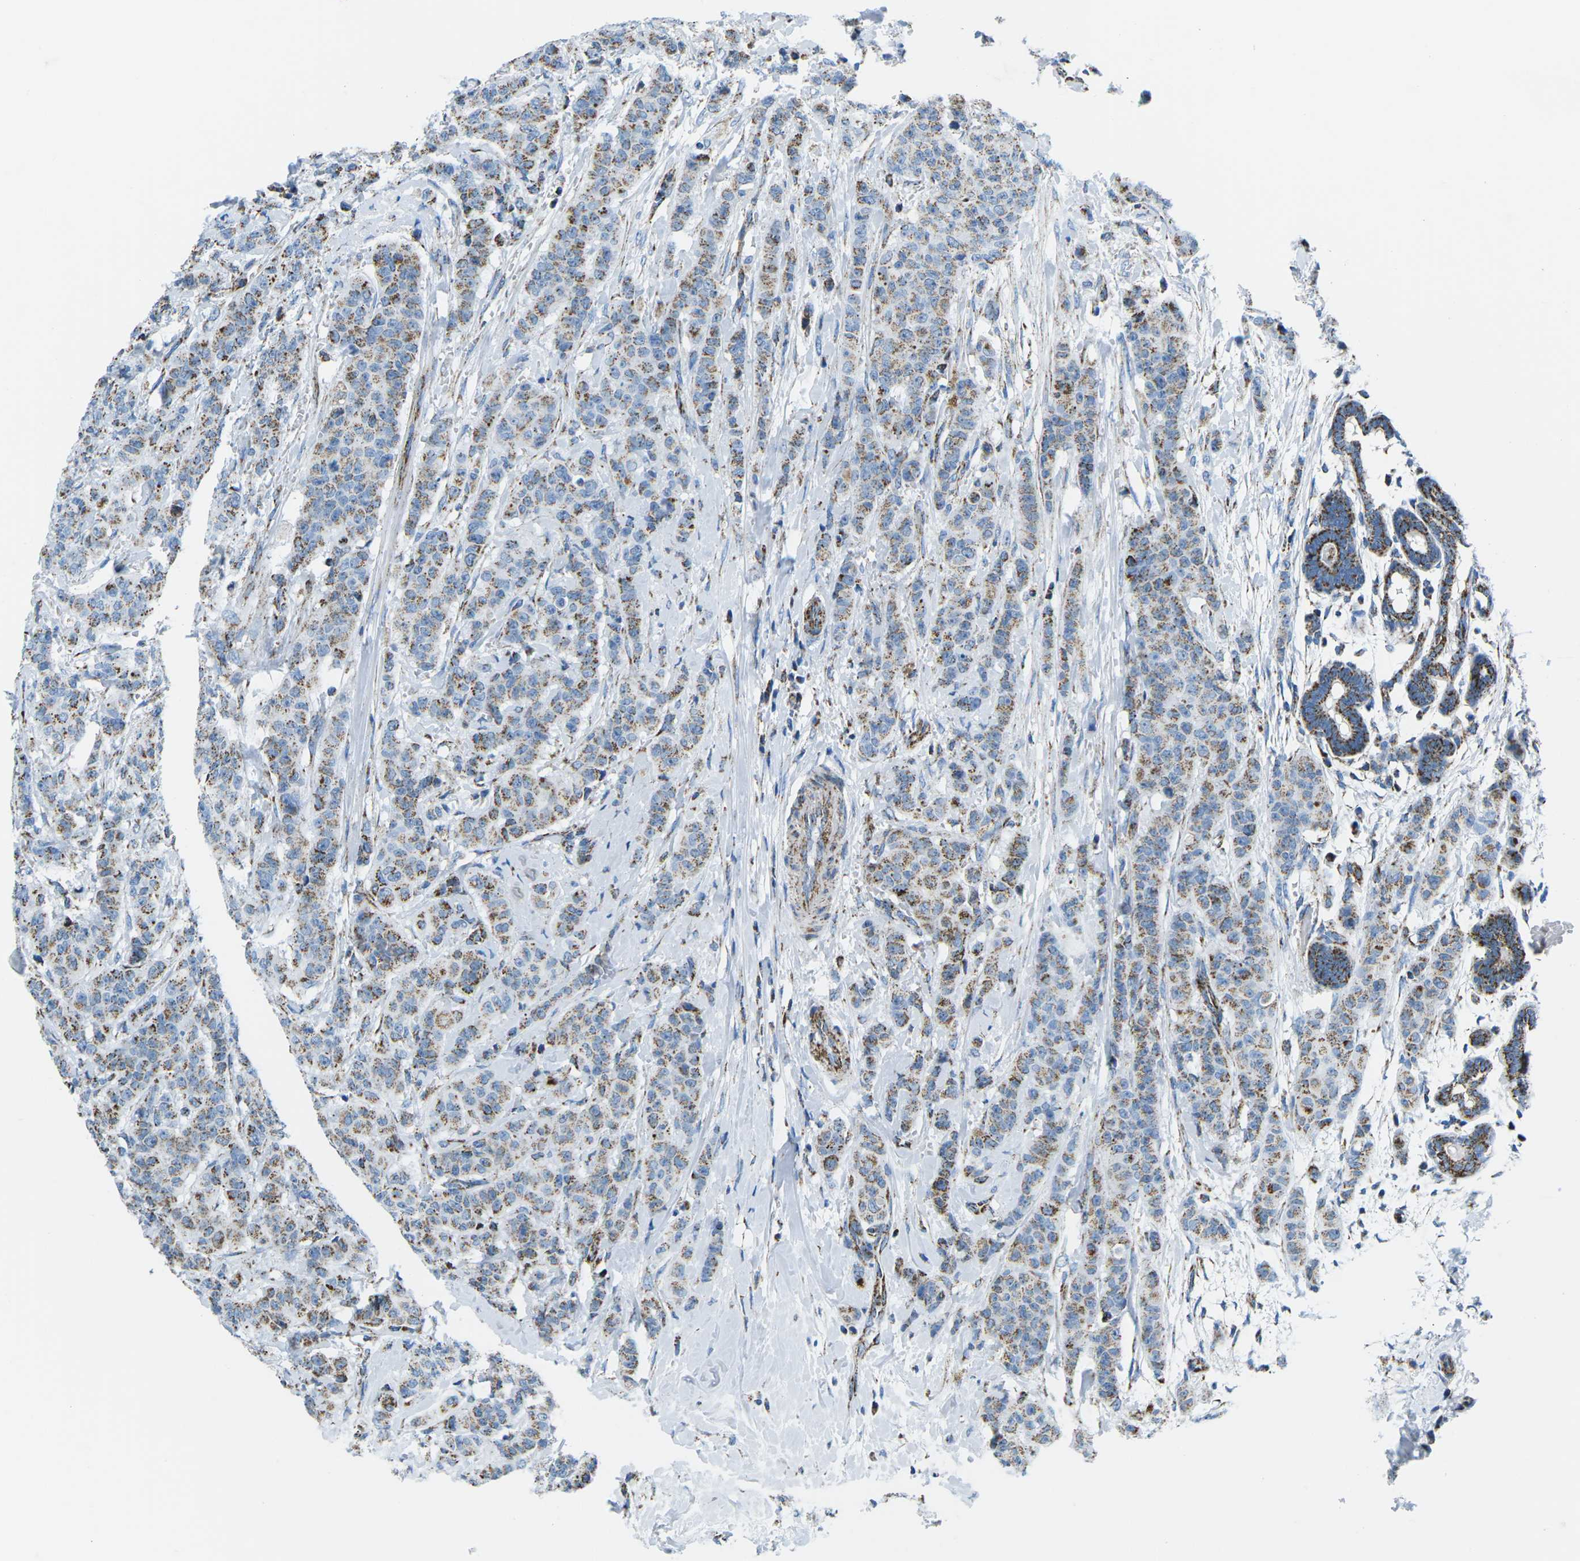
{"staining": {"intensity": "moderate", "quantity": ">75%", "location": "cytoplasmic/membranous"}, "tissue": "breast cancer", "cell_type": "Tumor cells", "image_type": "cancer", "snomed": [{"axis": "morphology", "description": "Normal tissue, NOS"}, {"axis": "morphology", "description": "Duct carcinoma"}, {"axis": "topography", "description": "Breast"}], "caption": "Protein analysis of breast cancer (intraductal carcinoma) tissue demonstrates moderate cytoplasmic/membranous positivity in about >75% of tumor cells.", "gene": "COX6C", "patient": {"sex": "female", "age": 40}}